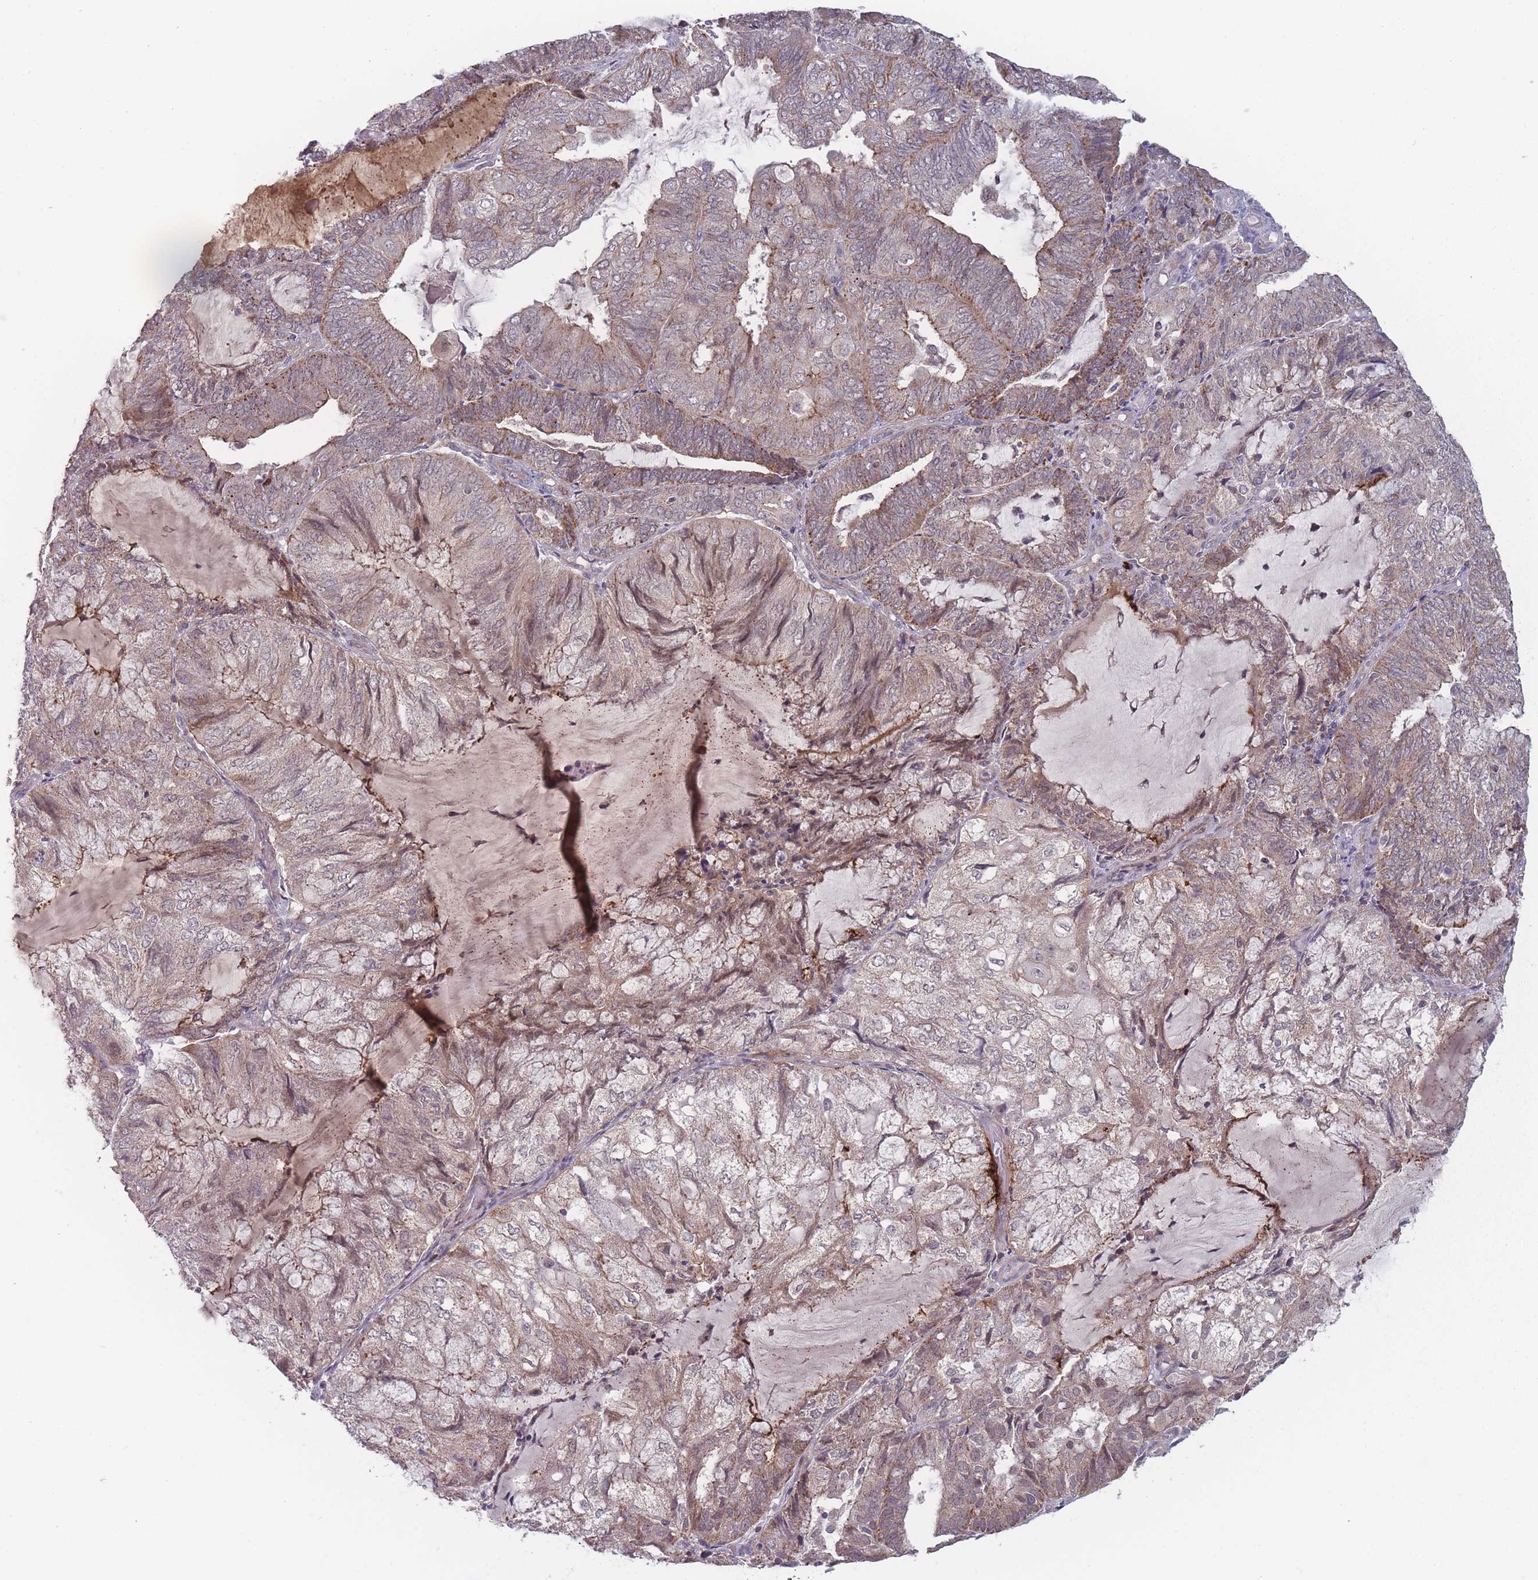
{"staining": {"intensity": "weak", "quantity": "25%-75%", "location": "cytoplasmic/membranous,nuclear"}, "tissue": "endometrial cancer", "cell_type": "Tumor cells", "image_type": "cancer", "snomed": [{"axis": "morphology", "description": "Adenocarcinoma, NOS"}, {"axis": "topography", "description": "Endometrium"}], "caption": "Immunohistochemical staining of endometrial cancer (adenocarcinoma) exhibits weak cytoplasmic/membranous and nuclear protein expression in about 25%-75% of tumor cells.", "gene": "TMEM232", "patient": {"sex": "female", "age": 81}}